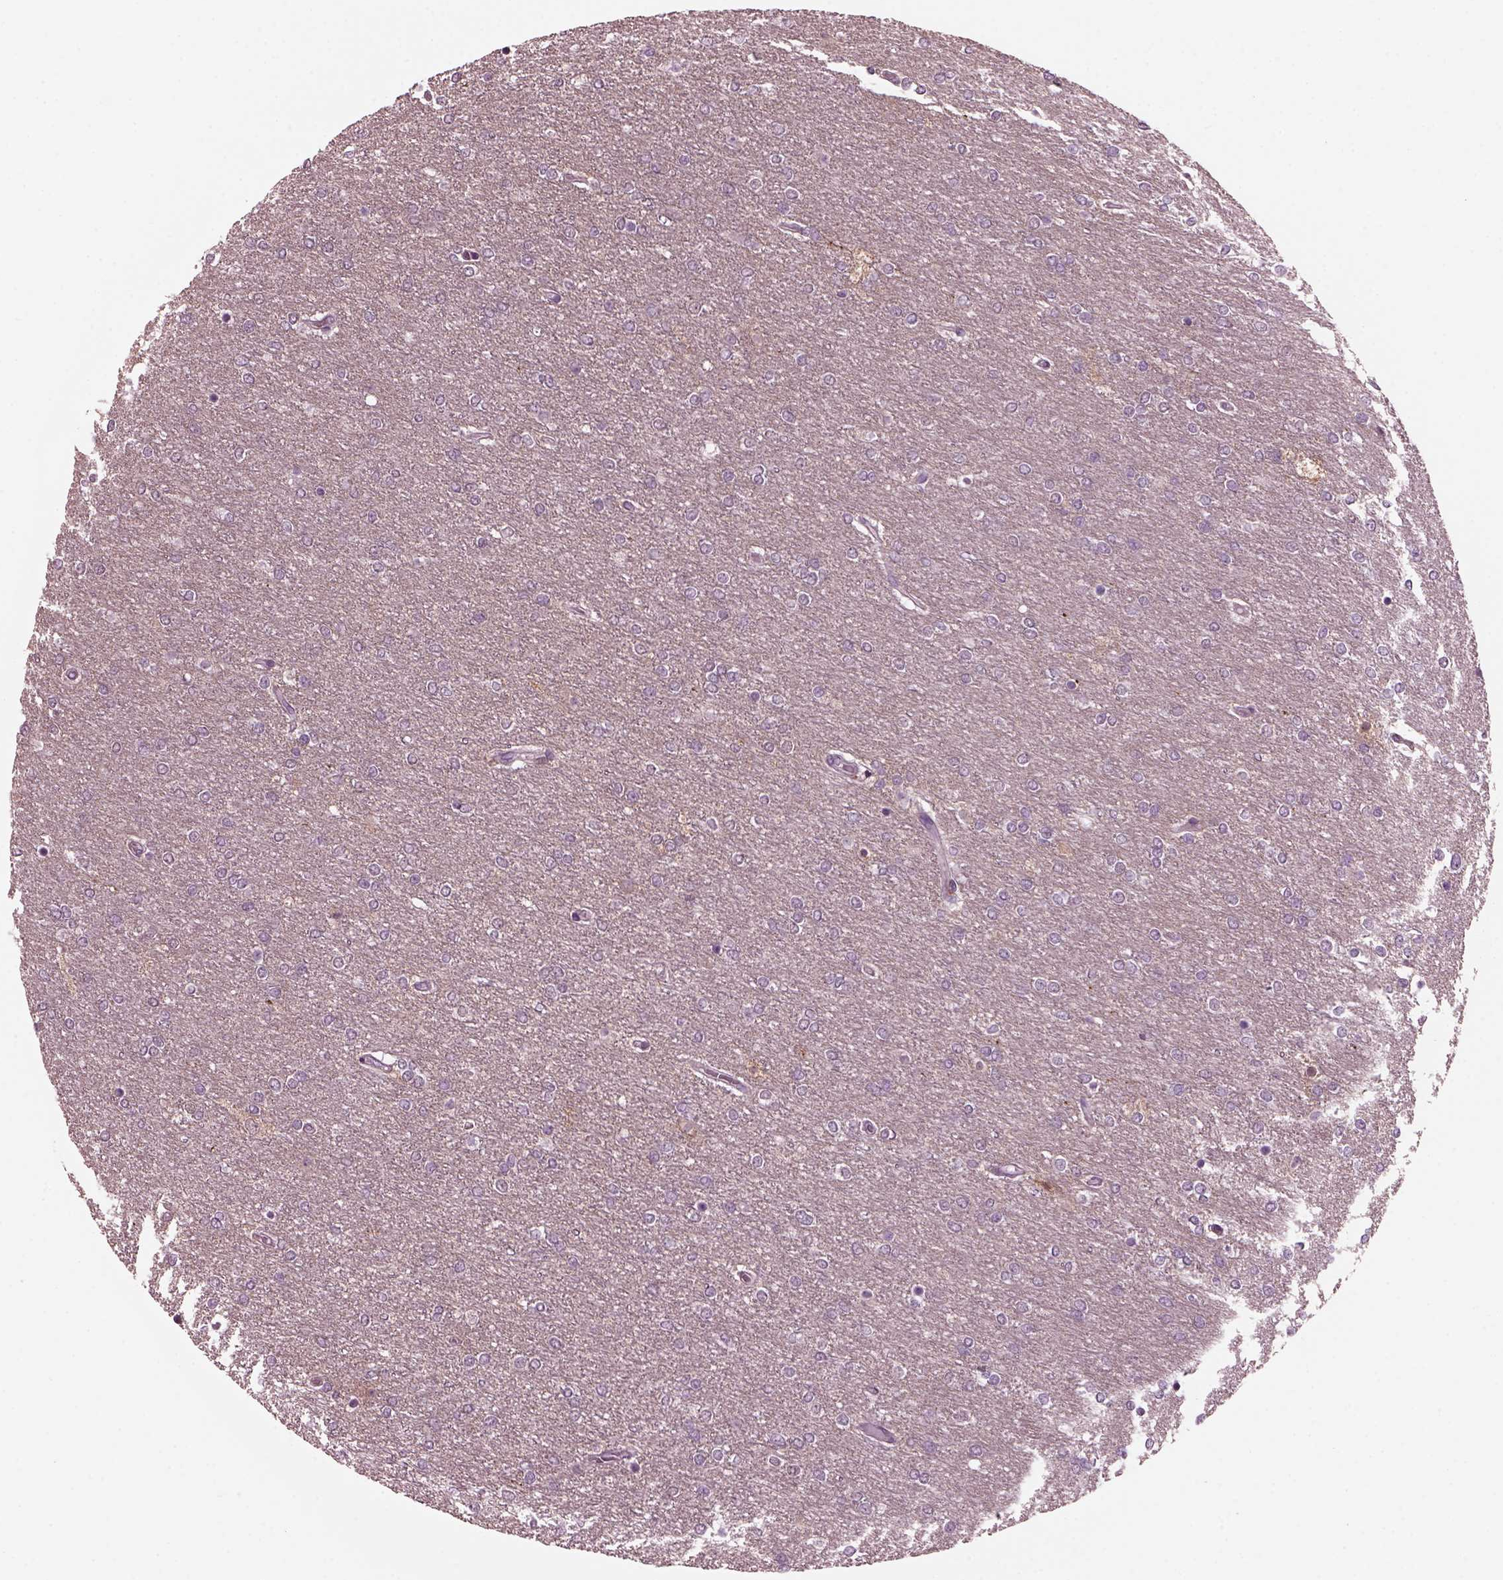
{"staining": {"intensity": "negative", "quantity": "none", "location": "none"}, "tissue": "glioma", "cell_type": "Tumor cells", "image_type": "cancer", "snomed": [{"axis": "morphology", "description": "Glioma, malignant, High grade"}, {"axis": "topography", "description": "Brain"}], "caption": "A micrograph of malignant glioma (high-grade) stained for a protein exhibits no brown staining in tumor cells.", "gene": "GDF11", "patient": {"sex": "female", "age": 61}}